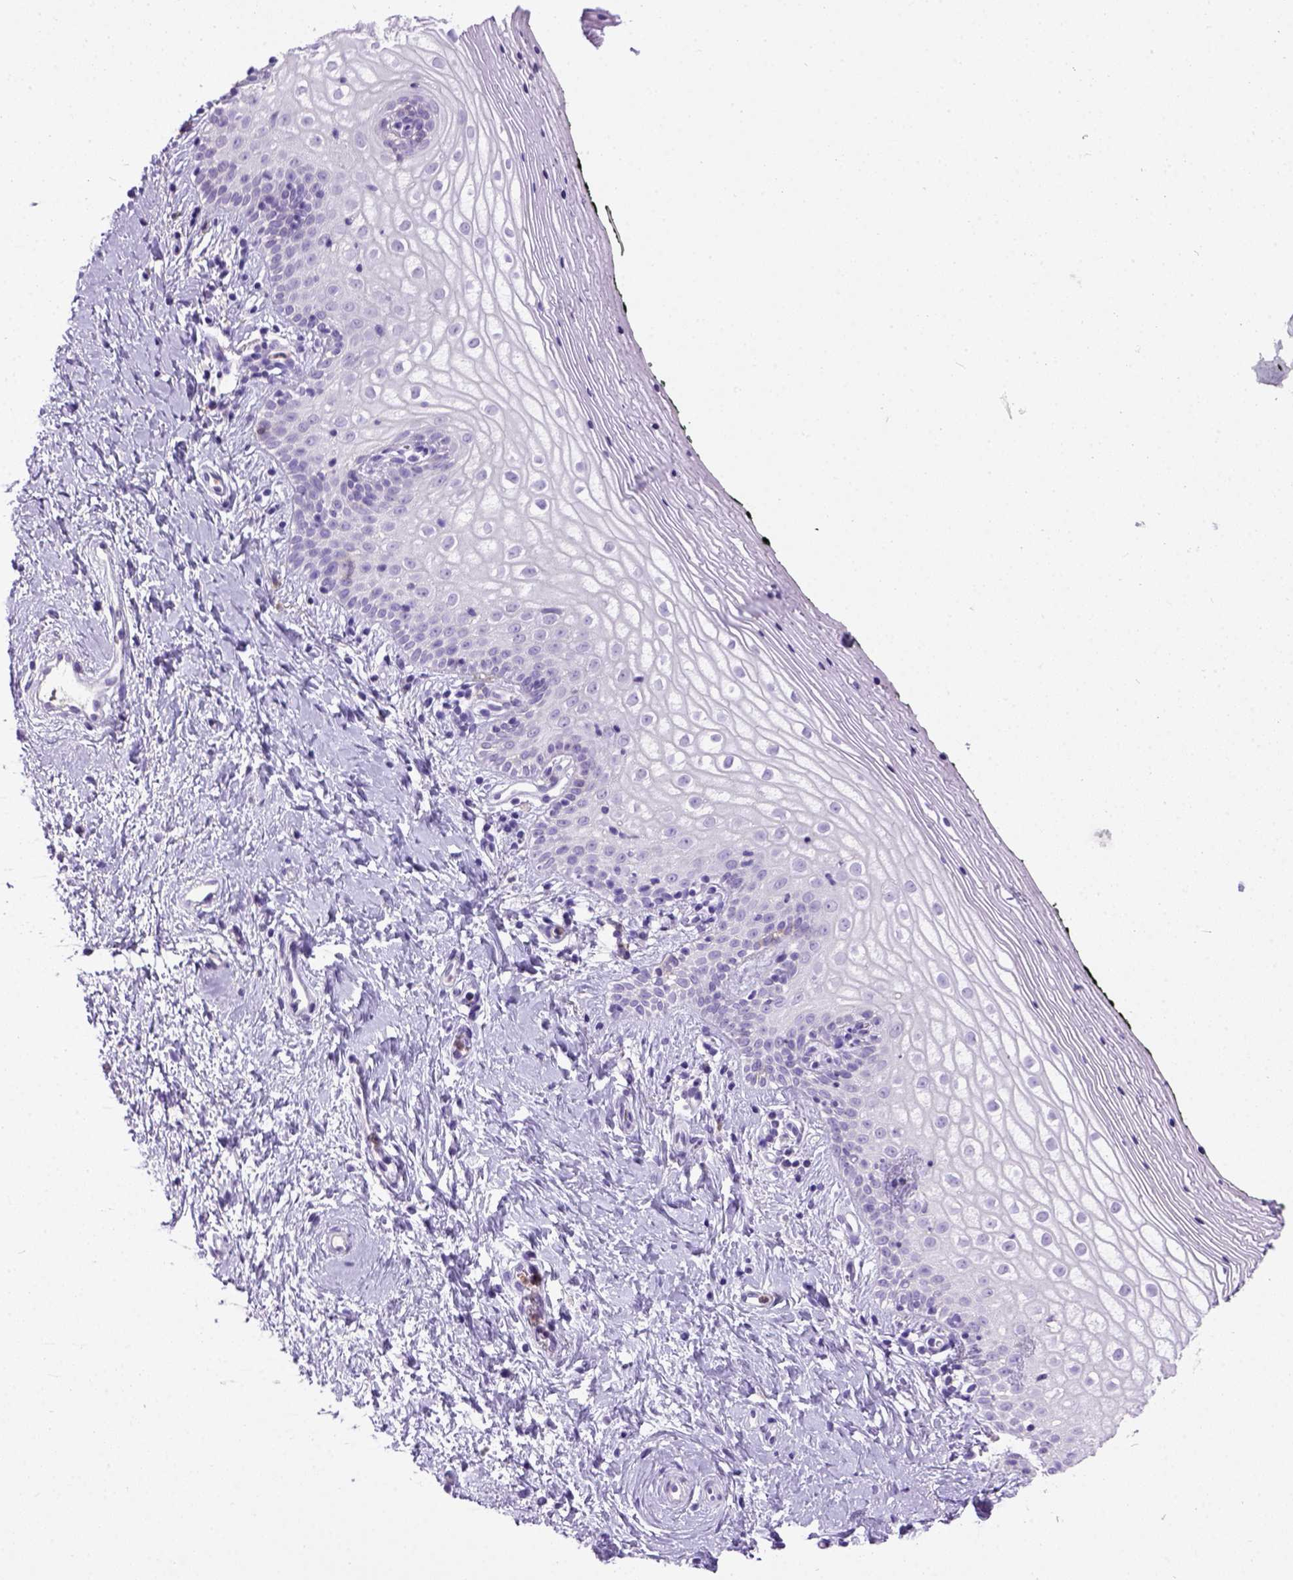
{"staining": {"intensity": "negative", "quantity": "none", "location": "none"}, "tissue": "vagina", "cell_type": "Squamous epithelial cells", "image_type": "normal", "snomed": [{"axis": "morphology", "description": "Normal tissue, NOS"}, {"axis": "topography", "description": "Vagina"}], "caption": "The immunohistochemistry (IHC) image has no significant staining in squamous epithelial cells of vagina. (DAB (3,3'-diaminobenzidine) immunohistochemistry visualized using brightfield microscopy, high magnification).", "gene": "ITGAX", "patient": {"sex": "female", "age": 47}}